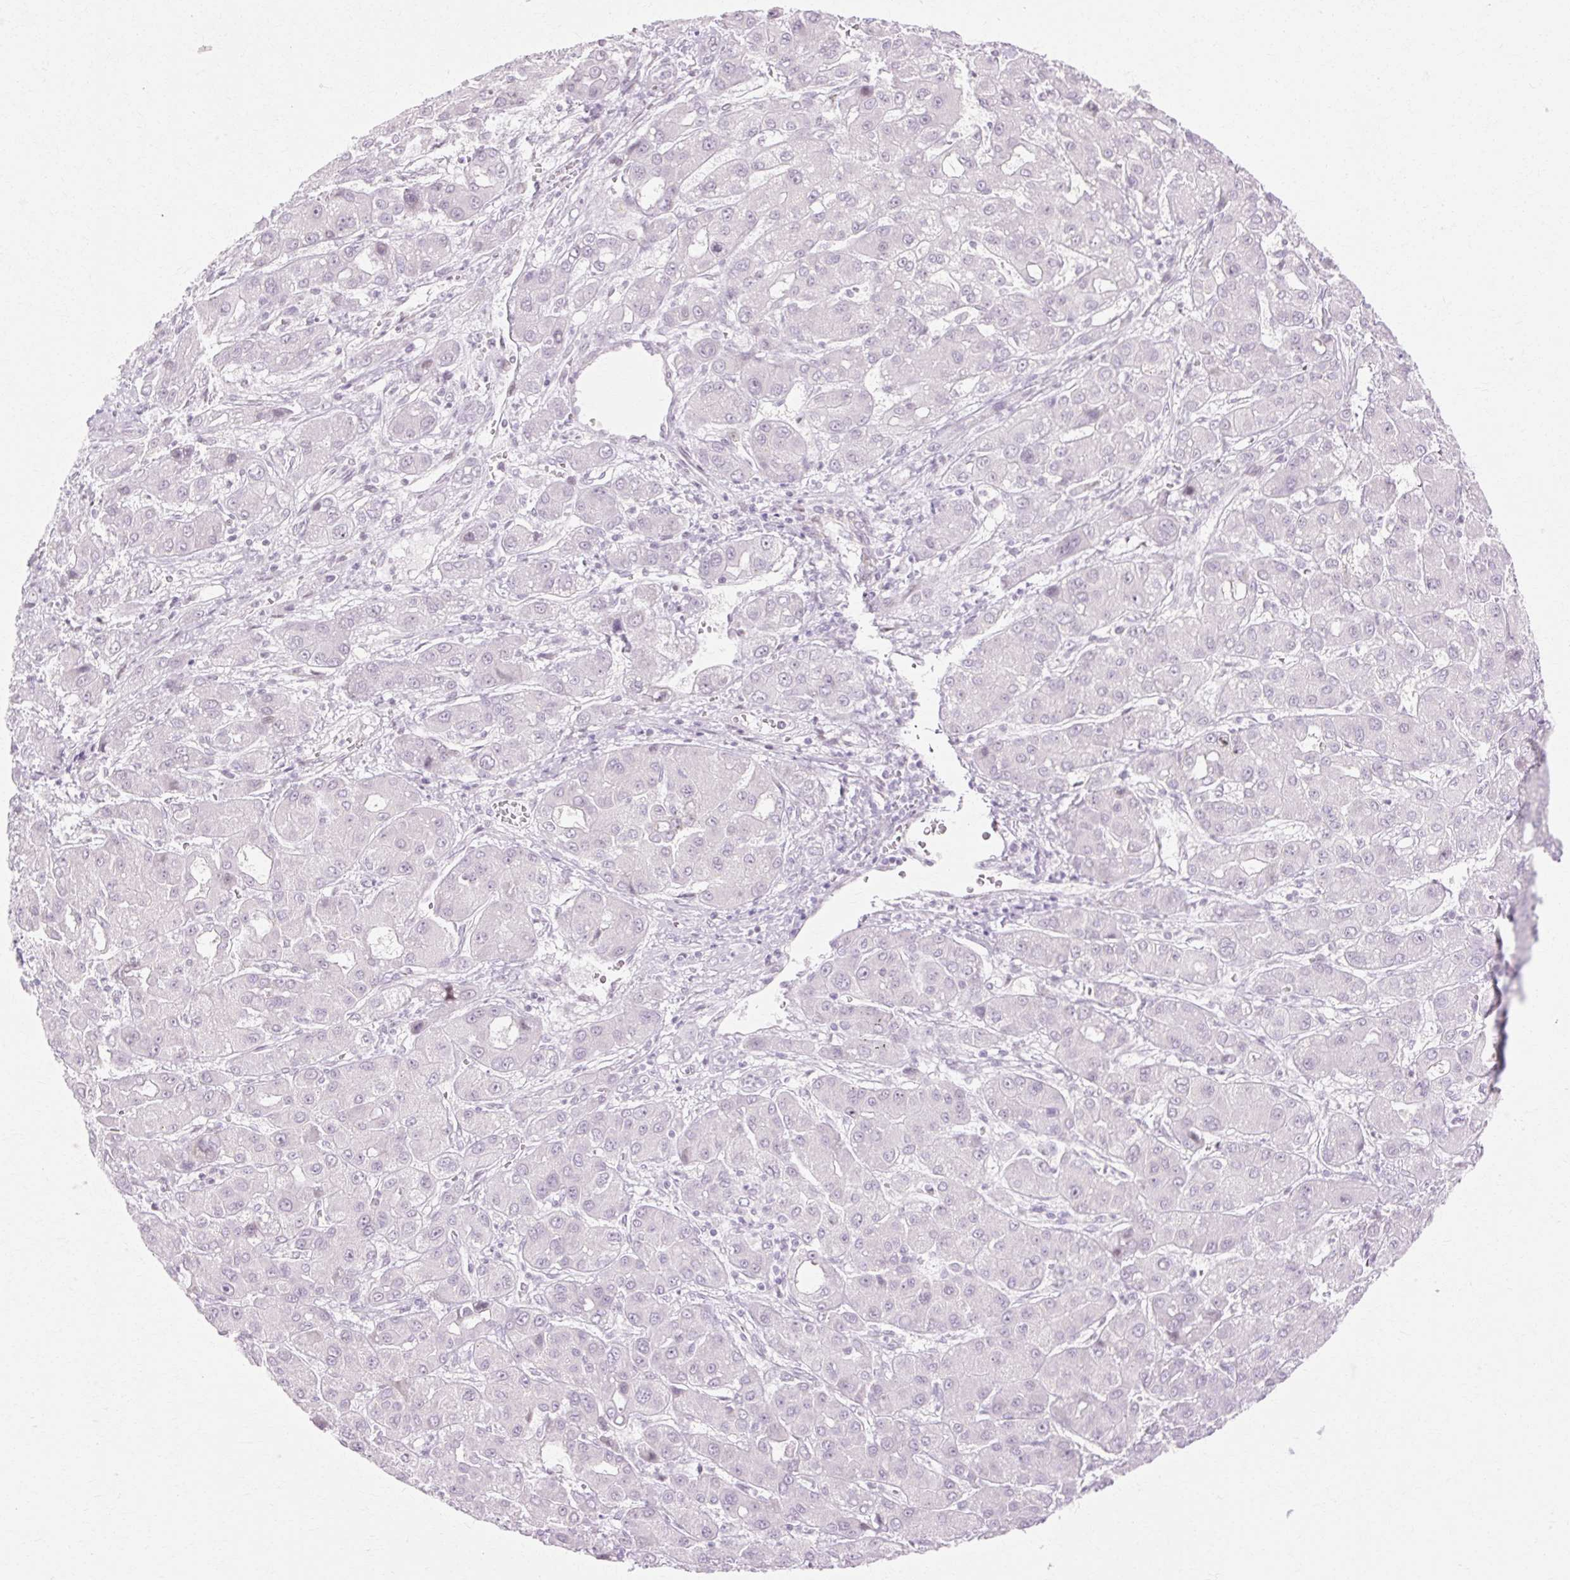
{"staining": {"intensity": "negative", "quantity": "none", "location": "none"}, "tissue": "liver cancer", "cell_type": "Tumor cells", "image_type": "cancer", "snomed": [{"axis": "morphology", "description": "Carcinoma, Hepatocellular, NOS"}, {"axis": "topography", "description": "Liver"}], "caption": "High magnification brightfield microscopy of liver cancer stained with DAB (3,3'-diaminobenzidine) (brown) and counterstained with hematoxylin (blue): tumor cells show no significant expression. (Brightfield microscopy of DAB IHC at high magnification).", "gene": "C3orf49", "patient": {"sex": "male", "age": 55}}